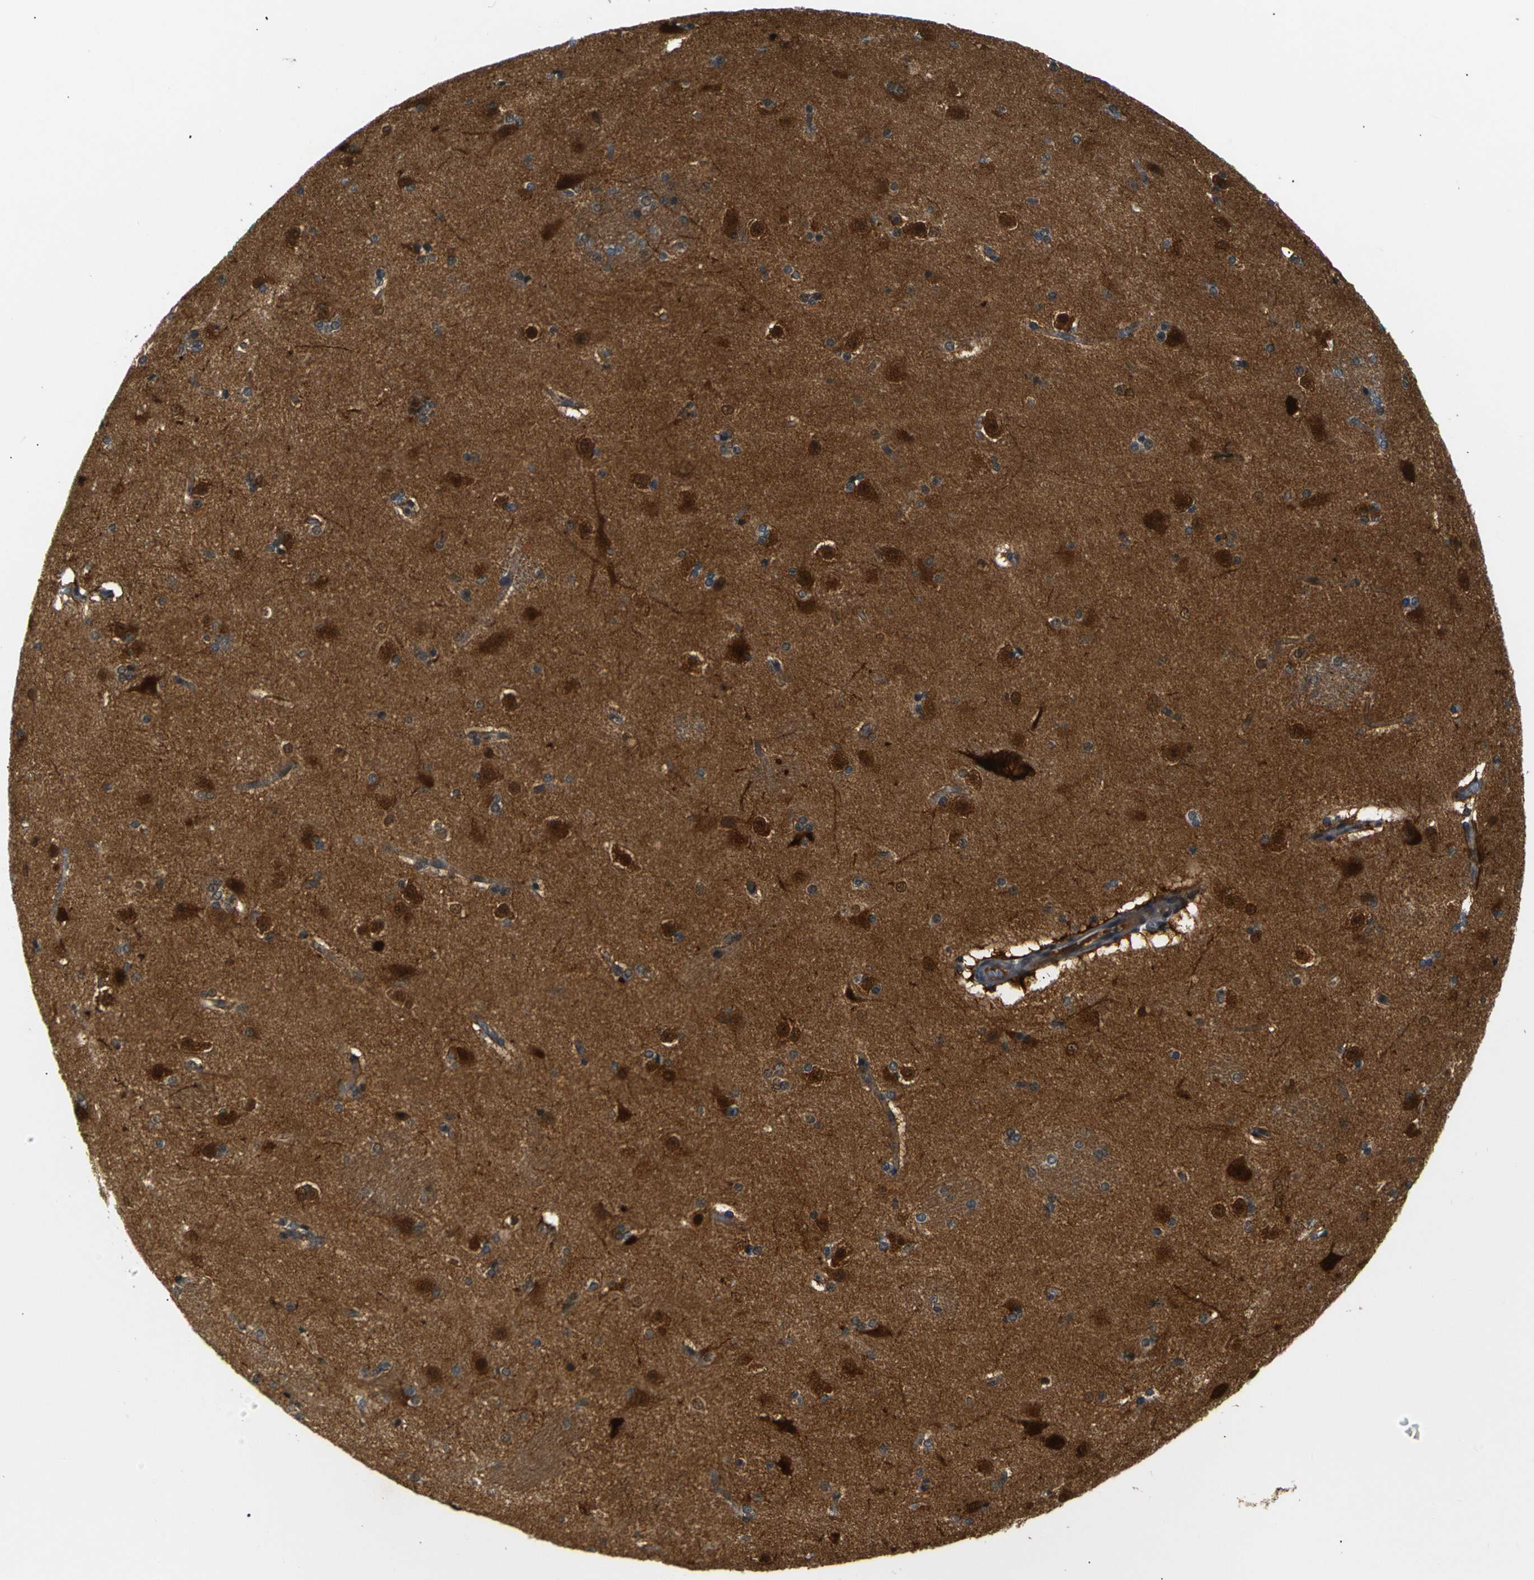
{"staining": {"intensity": "strong", "quantity": "25%-75%", "location": "cytoplasmic/membranous"}, "tissue": "caudate", "cell_type": "Glial cells", "image_type": "normal", "snomed": [{"axis": "morphology", "description": "Normal tissue, NOS"}, {"axis": "topography", "description": "Lateral ventricle wall"}], "caption": "Immunohistochemical staining of benign human caudate displays strong cytoplasmic/membranous protein positivity in about 25%-75% of glial cells. The staining was performed using DAB to visualize the protein expression in brown, while the nuclei were stained in blue with hematoxylin (Magnification: 20x).", "gene": "SKP1", "patient": {"sex": "female", "age": 19}}